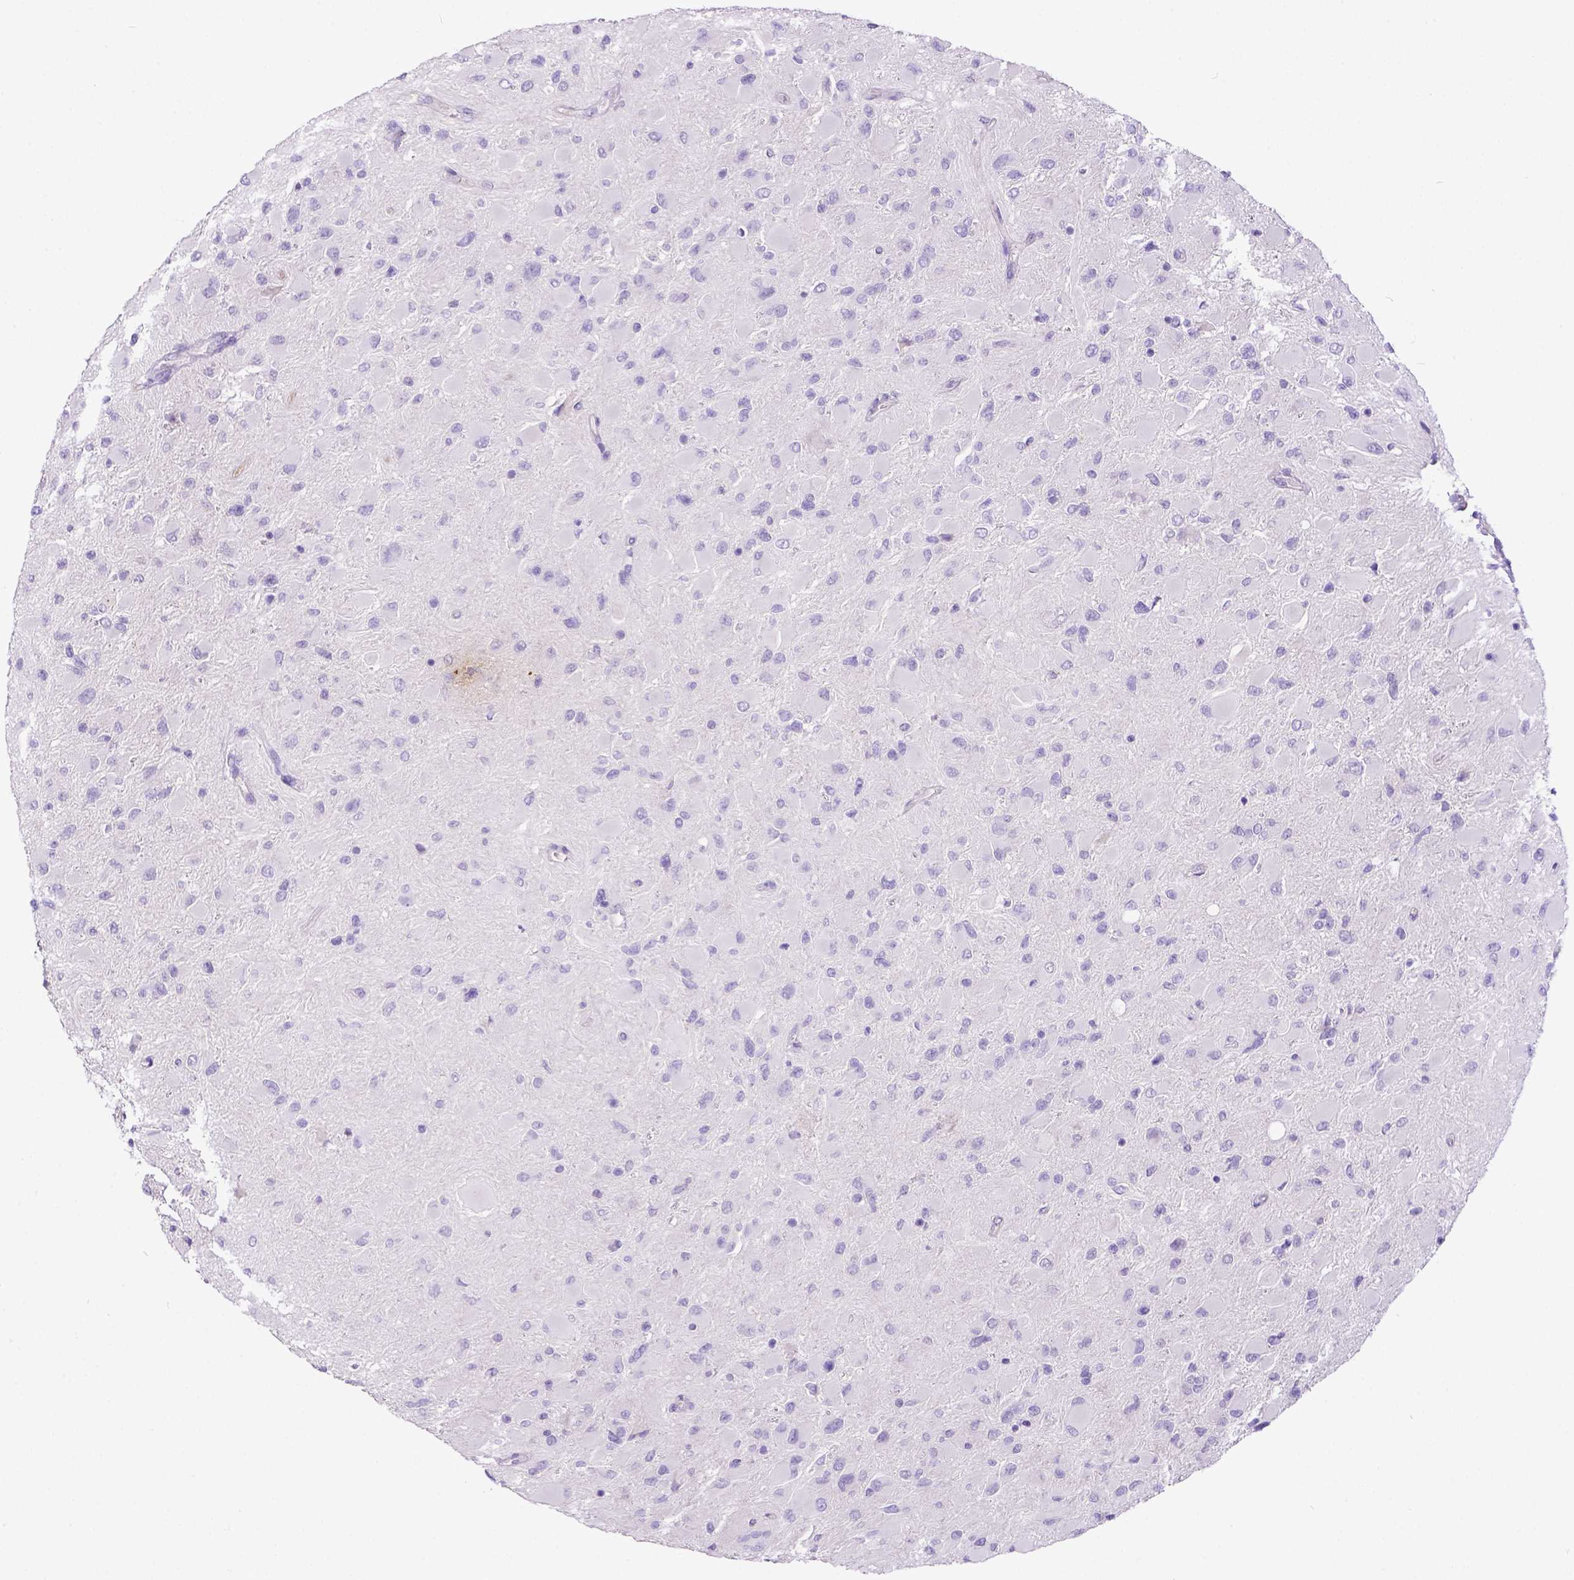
{"staining": {"intensity": "negative", "quantity": "none", "location": "none"}, "tissue": "glioma", "cell_type": "Tumor cells", "image_type": "cancer", "snomed": [{"axis": "morphology", "description": "Glioma, malignant, High grade"}, {"axis": "topography", "description": "Cerebral cortex"}], "caption": "Immunohistochemistry micrograph of neoplastic tissue: malignant high-grade glioma stained with DAB exhibits no significant protein expression in tumor cells. Nuclei are stained in blue.", "gene": "KIT", "patient": {"sex": "female", "age": 36}}